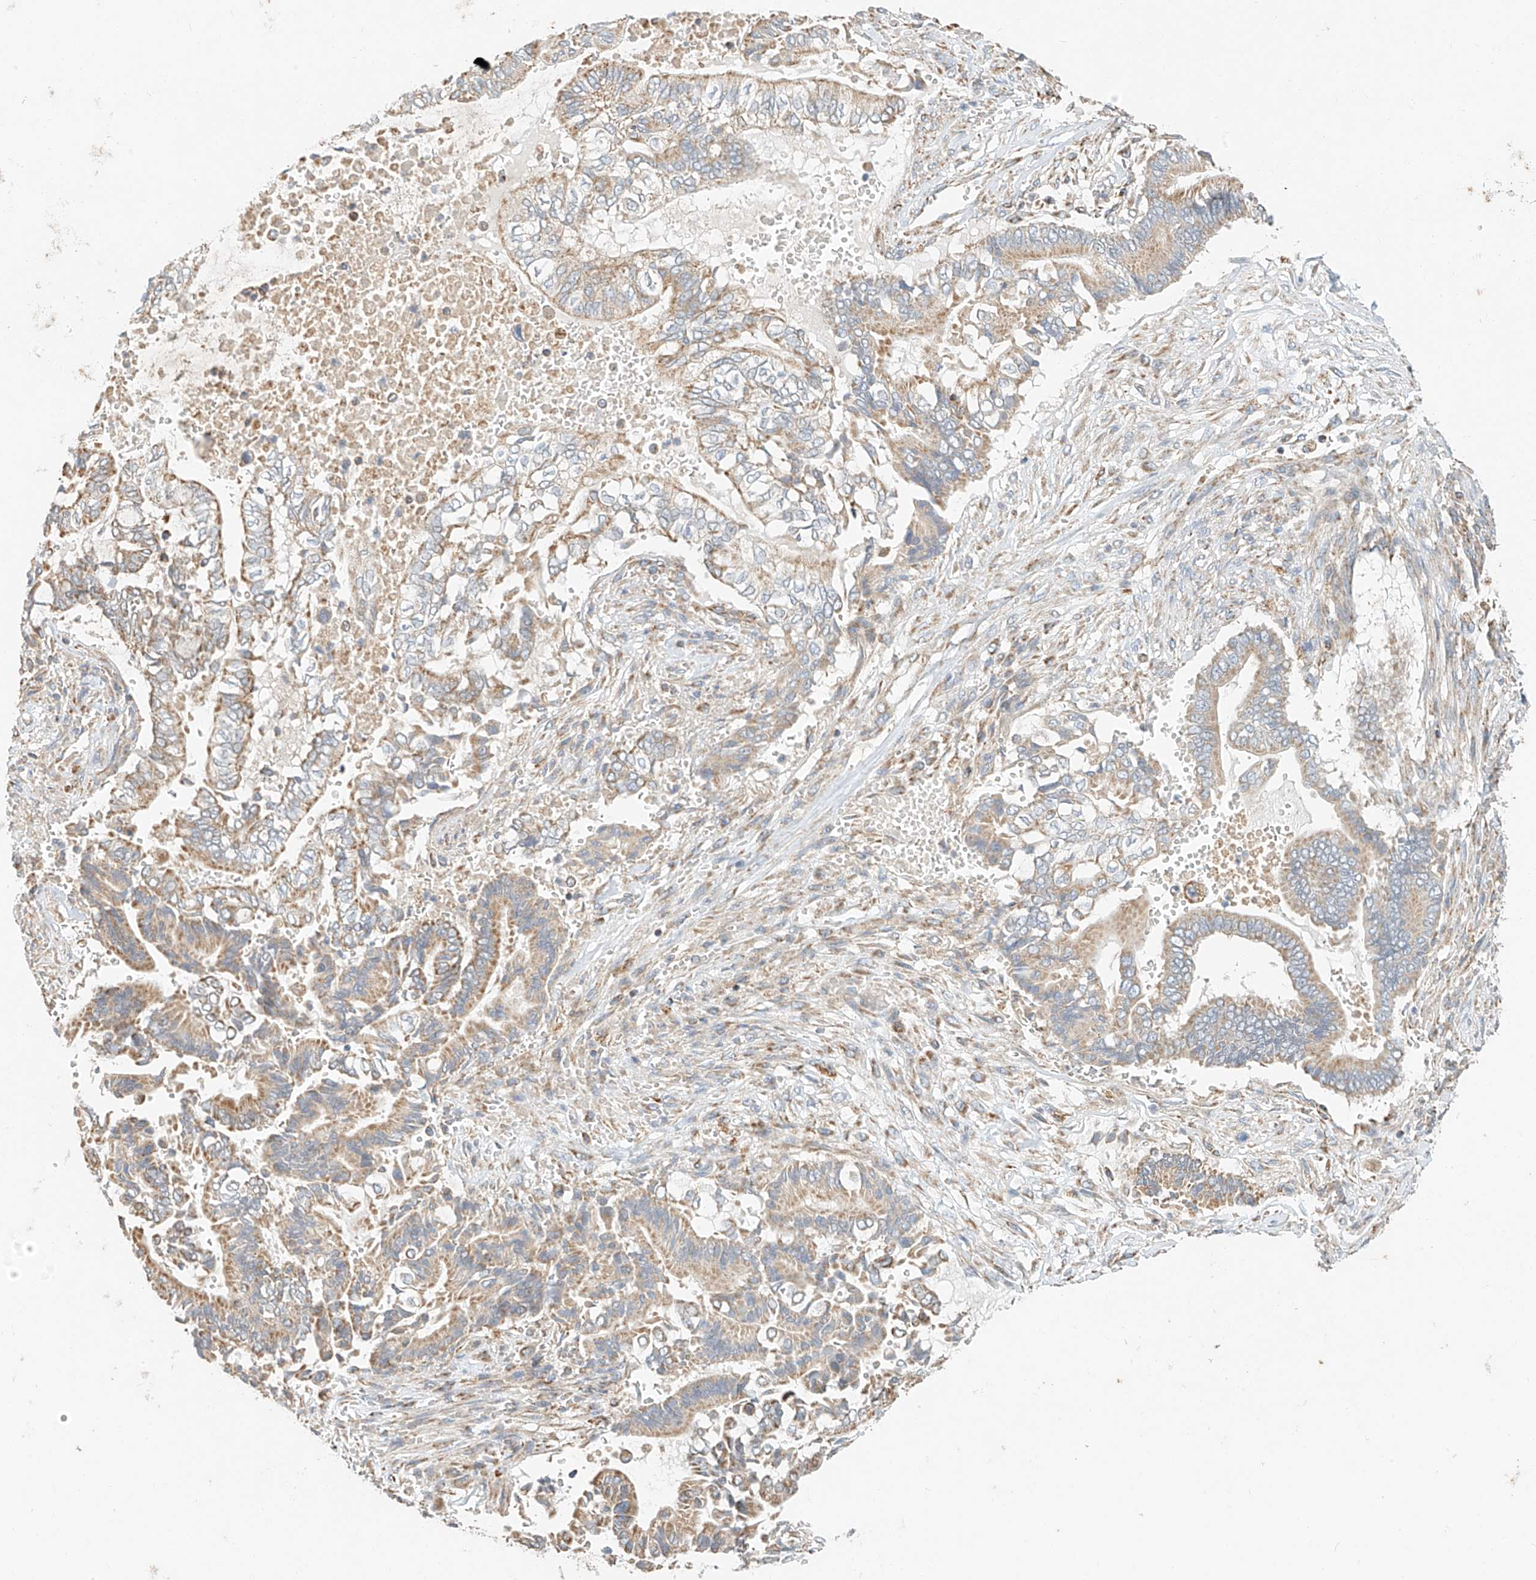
{"staining": {"intensity": "weak", "quantity": ">75%", "location": "cytoplasmic/membranous"}, "tissue": "pancreatic cancer", "cell_type": "Tumor cells", "image_type": "cancer", "snomed": [{"axis": "morphology", "description": "Adenocarcinoma, NOS"}, {"axis": "topography", "description": "Pancreas"}], "caption": "About >75% of tumor cells in adenocarcinoma (pancreatic) exhibit weak cytoplasmic/membranous protein positivity as visualized by brown immunohistochemical staining.", "gene": "YIPF7", "patient": {"sex": "male", "age": 68}}